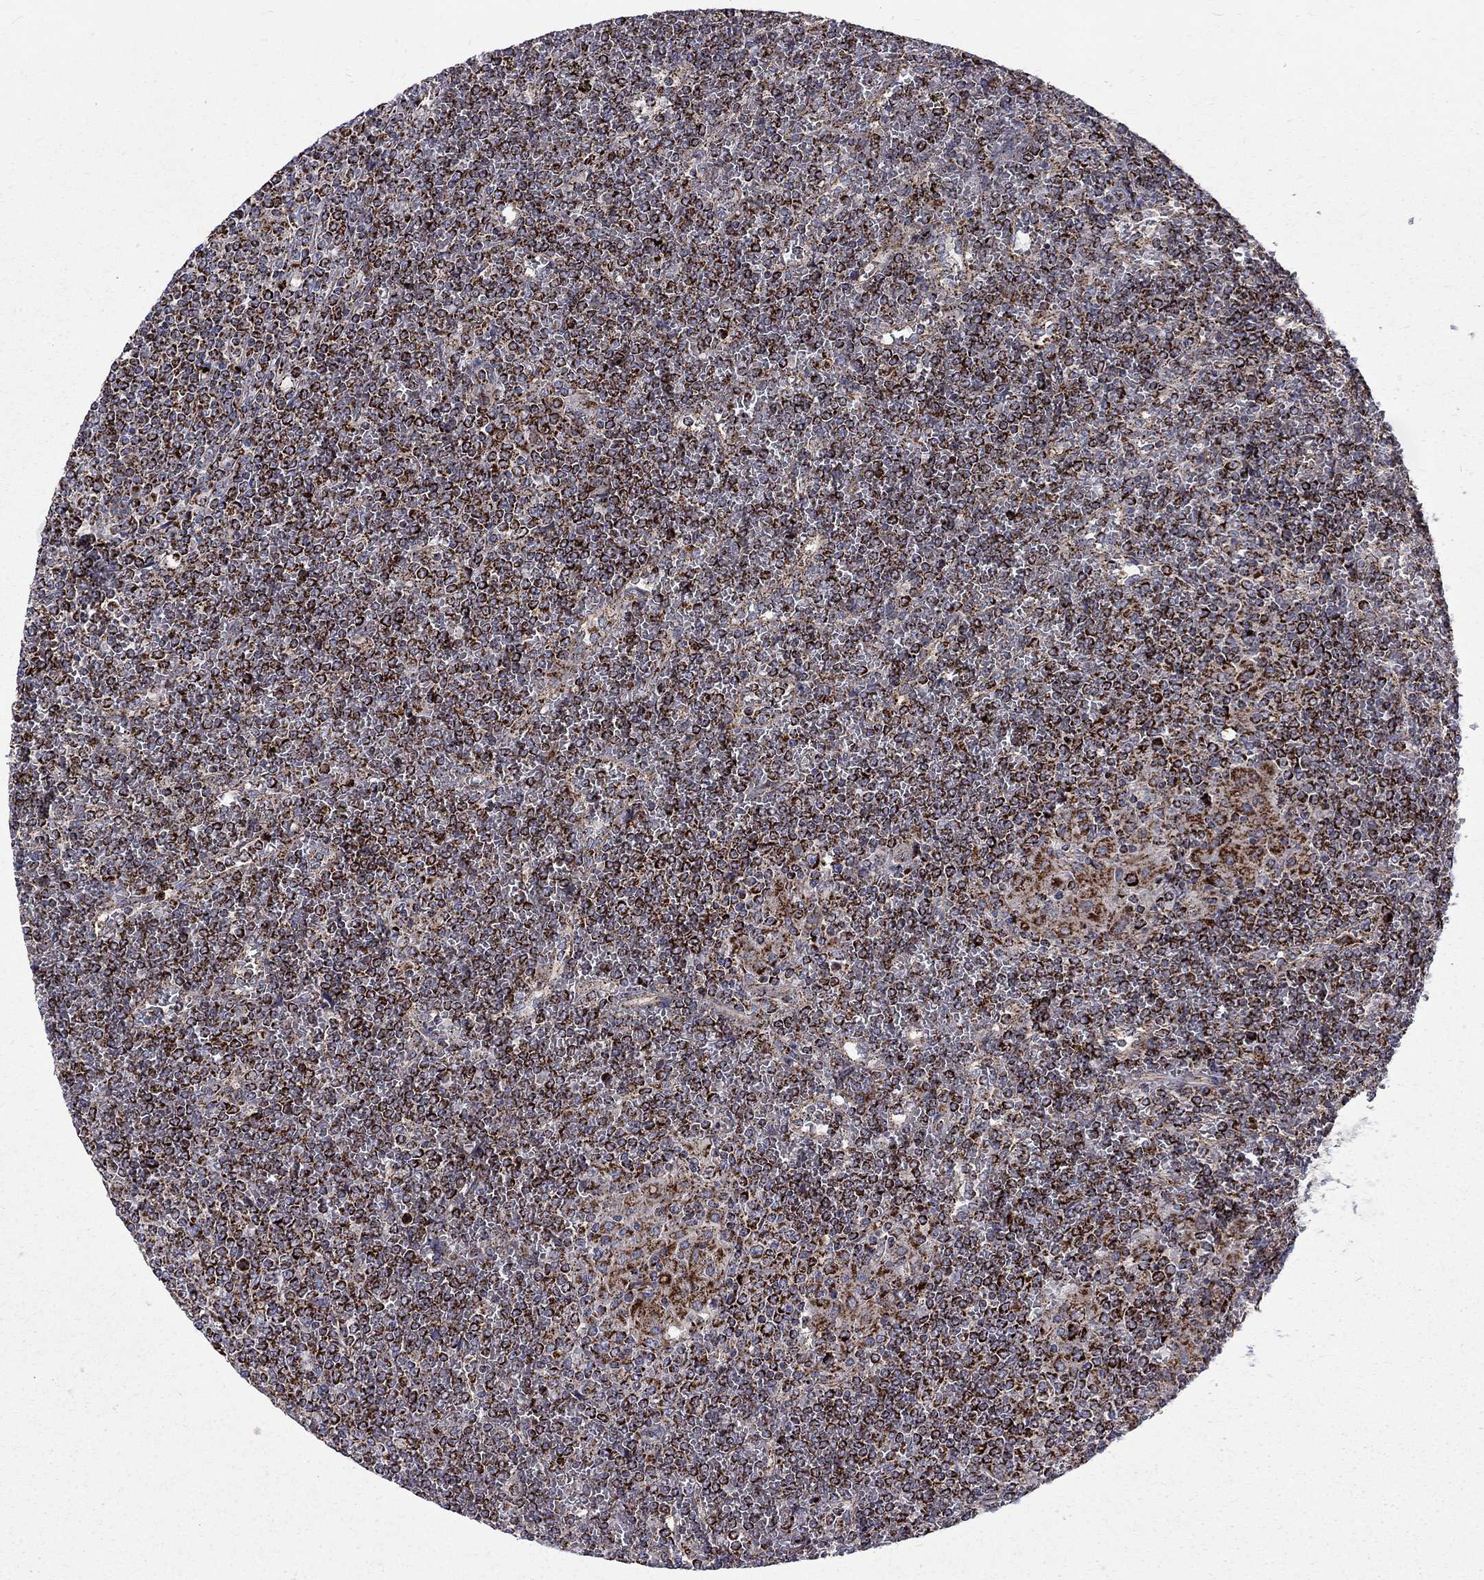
{"staining": {"intensity": "strong", "quantity": ">75%", "location": "cytoplasmic/membranous"}, "tissue": "lymphoma", "cell_type": "Tumor cells", "image_type": "cancer", "snomed": [{"axis": "morphology", "description": "Malignant lymphoma, non-Hodgkin's type, Low grade"}, {"axis": "topography", "description": "Spleen"}], "caption": "DAB immunohistochemical staining of lymphoma demonstrates strong cytoplasmic/membranous protein staining in about >75% of tumor cells. Nuclei are stained in blue.", "gene": "ALDH1B1", "patient": {"sex": "female", "age": 19}}